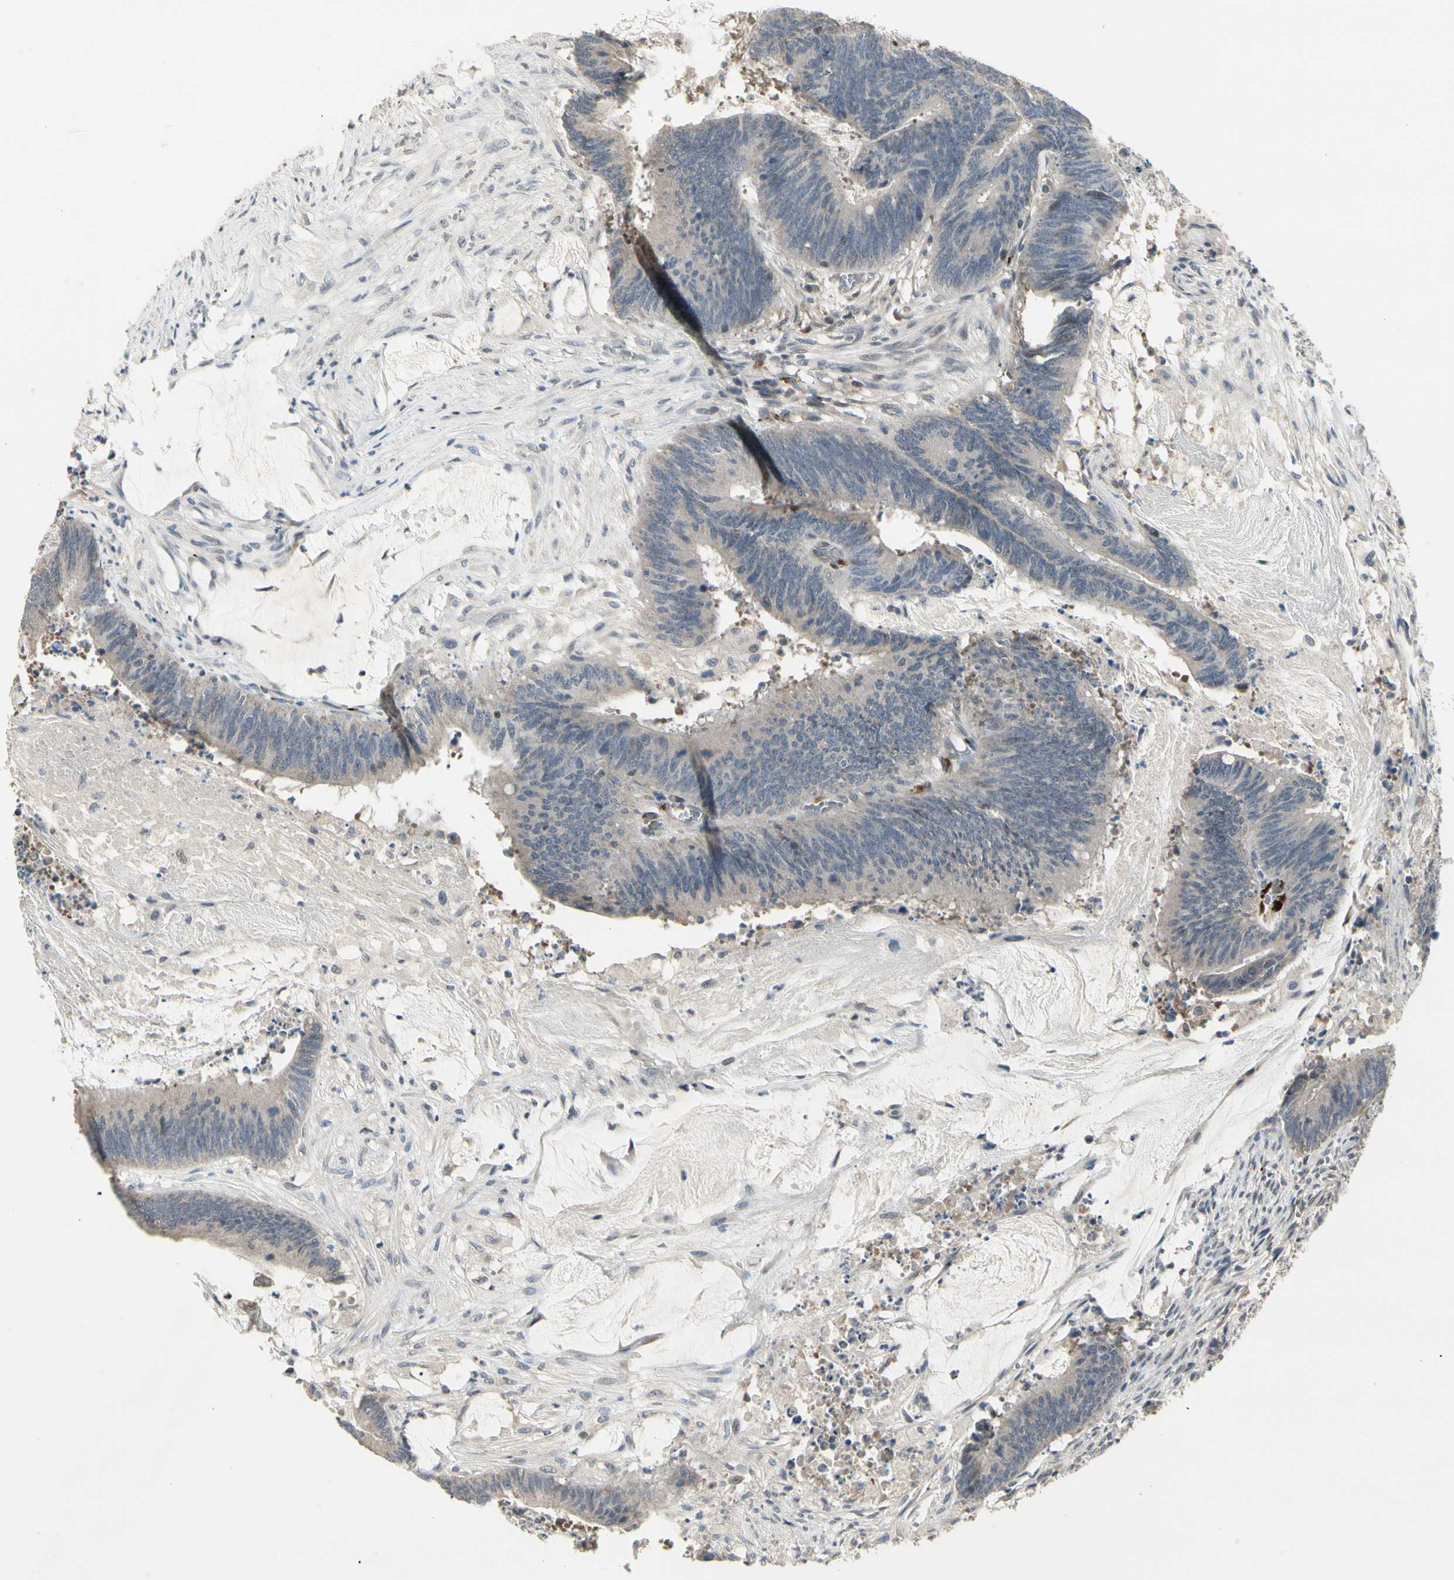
{"staining": {"intensity": "weak", "quantity": "<25%", "location": "cytoplasmic/membranous"}, "tissue": "colorectal cancer", "cell_type": "Tumor cells", "image_type": "cancer", "snomed": [{"axis": "morphology", "description": "Adenocarcinoma, NOS"}, {"axis": "topography", "description": "Rectum"}], "caption": "Colorectal adenocarcinoma stained for a protein using immunohistochemistry (IHC) shows no expression tumor cells.", "gene": "GREM1", "patient": {"sex": "female", "age": 66}}